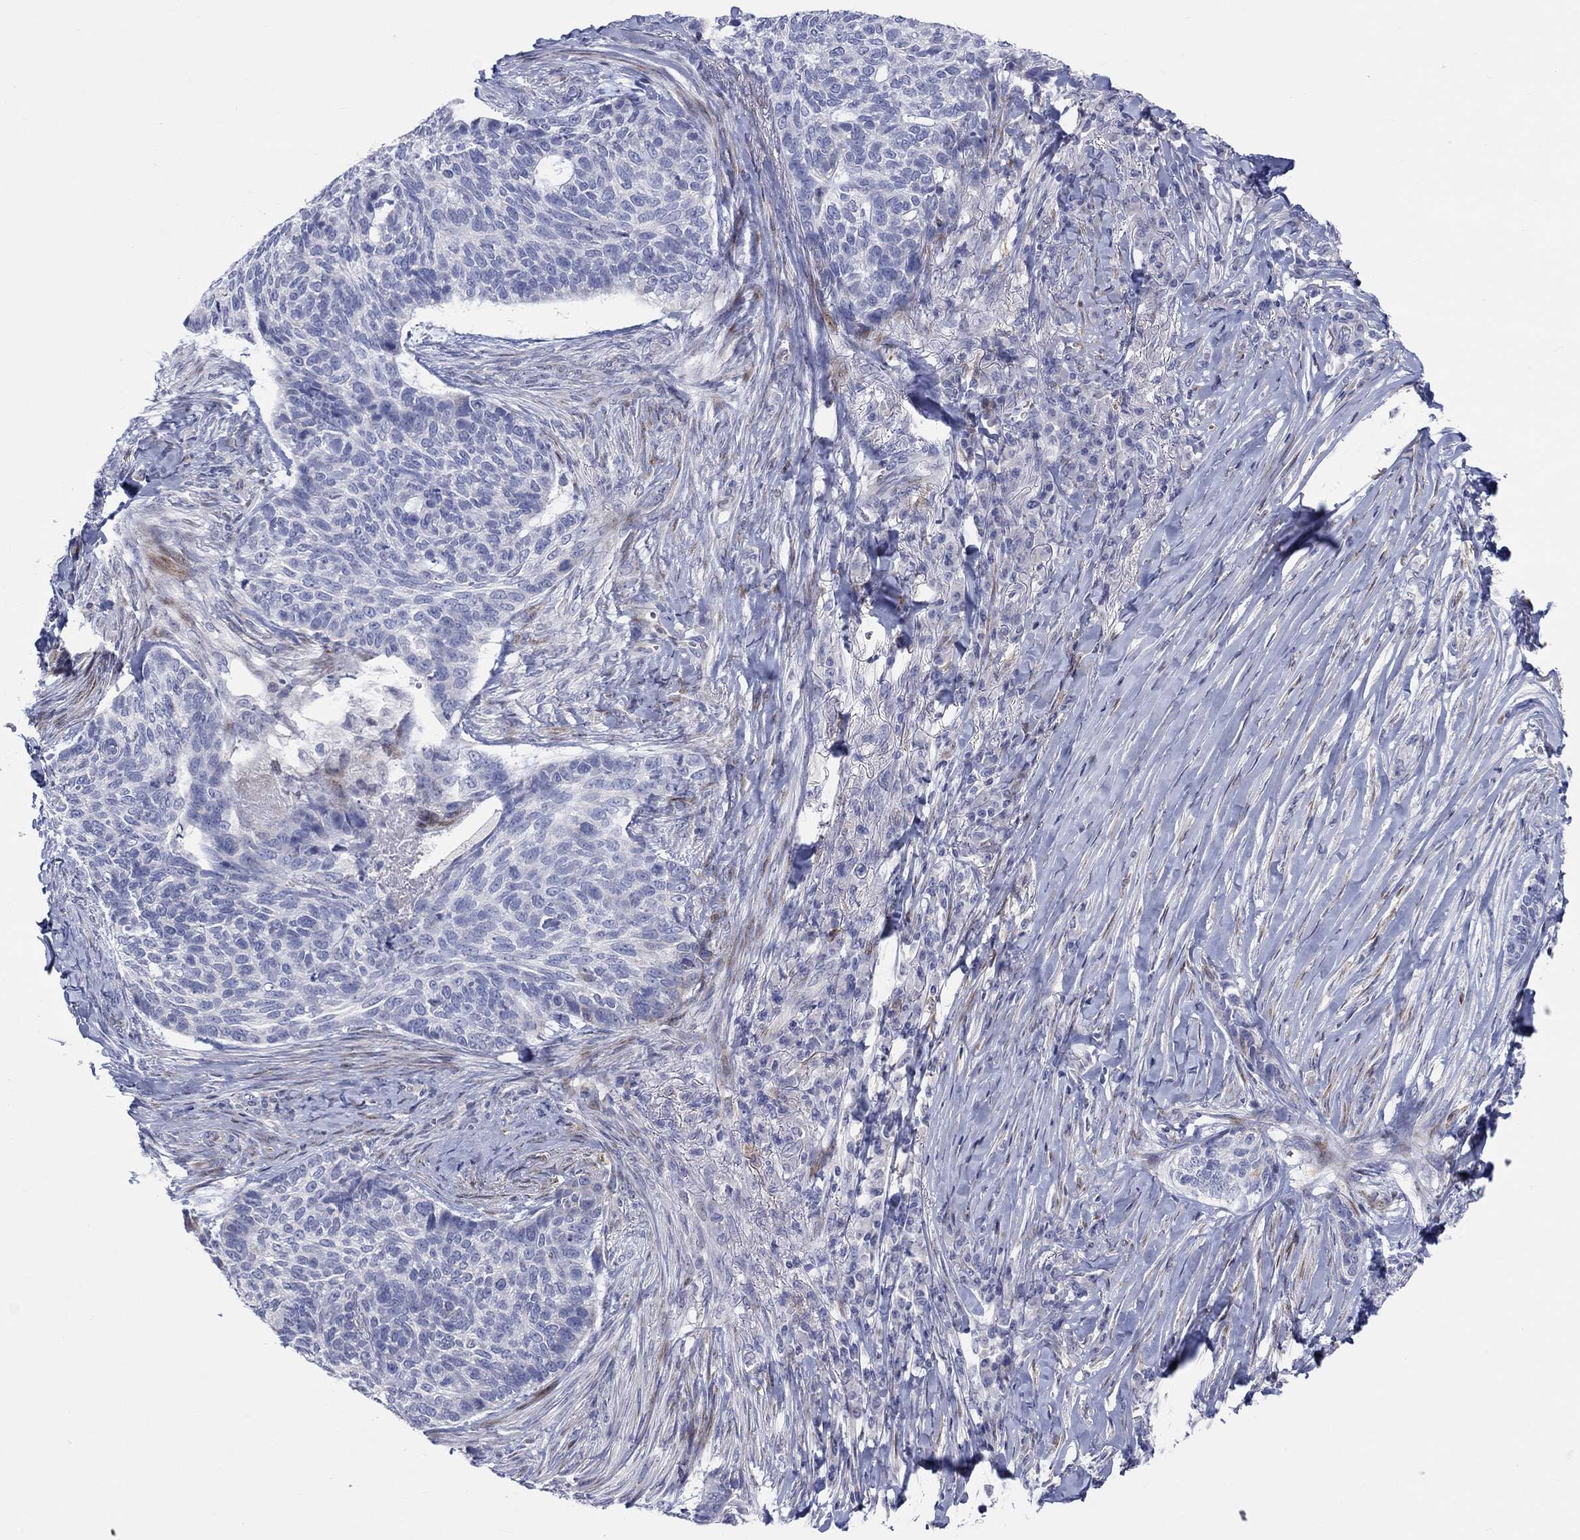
{"staining": {"intensity": "negative", "quantity": "none", "location": "none"}, "tissue": "skin cancer", "cell_type": "Tumor cells", "image_type": "cancer", "snomed": [{"axis": "morphology", "description": "Basal cell carcinoma"}, {"axis": "topography", "description": "Skin"}], "caption": "Tumor cells show no significant protein expression in basal cell carcinoma (skin). The staining was performed using DAB to visualize the protein expression in brown, while the nuclei were stained in blue with hematoxylin (Magnification: 20x).", "gene": "ARHGAP36", "patient": {"sex": "female", "age": 69}}